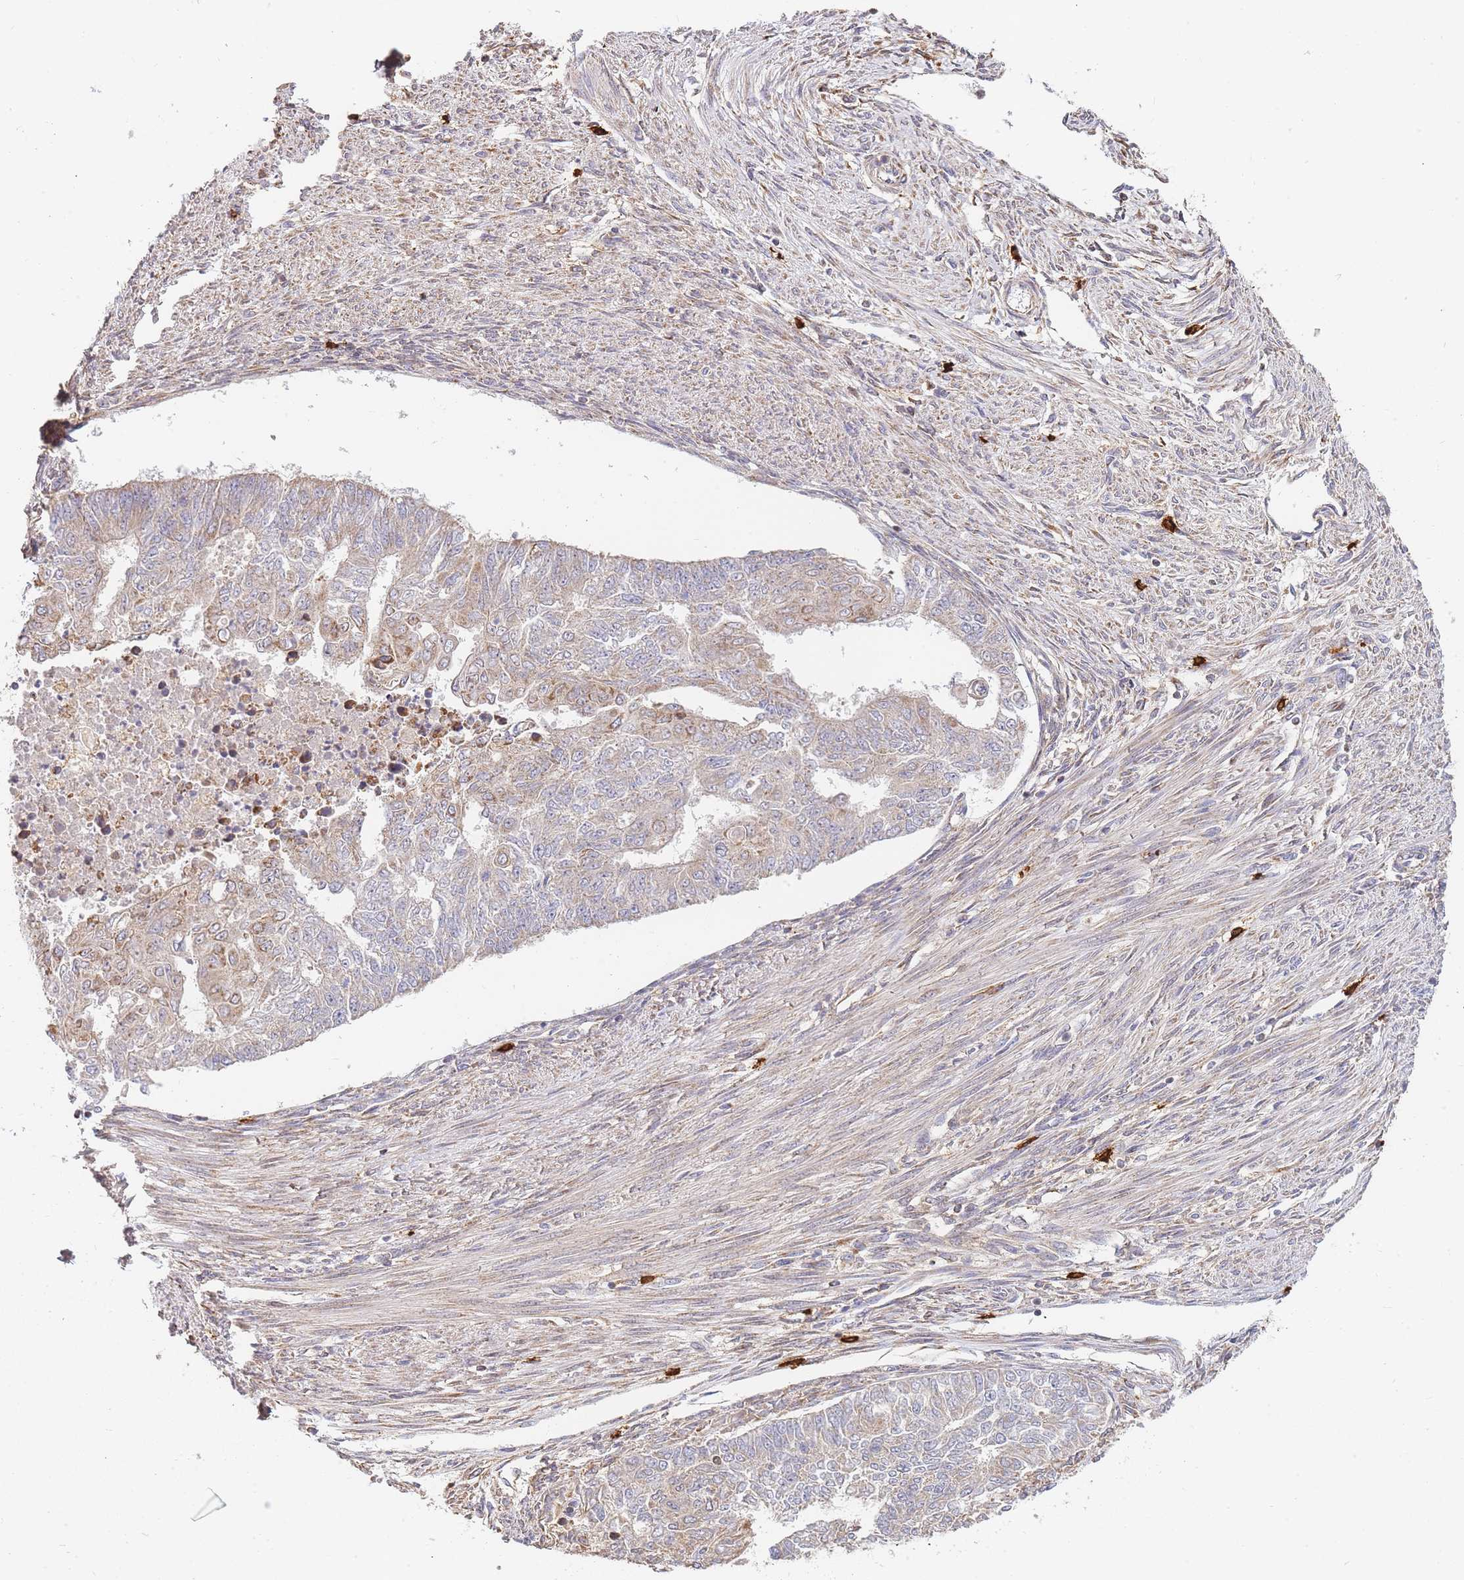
{"staining": {"intensity": "moderate", "quantity": "<25%", "location": "cytoplasmic/membranous"}, "tissue": "endometrial cancer", "cell_type": "Tumor cells", "image_type": "cancer", "snomed": [{"axis": "morphology", "description": "Adenocarcinoma, NOS"}, {"axis": "topography", "description": "Endometrium"}], "caption": "IHC micrograph of neoplastic tissue: adenocarcinoma (endometrial) stained using immunohistochemistry demonstrates low levels of moderate protein expression localized specifically in the cytoplasmic/membranous of tumor cells, appearing as a cytoplasmic/membranous brown color.", "gene": "ADCY9", "patient": {"sex": "female", "age": 32}}